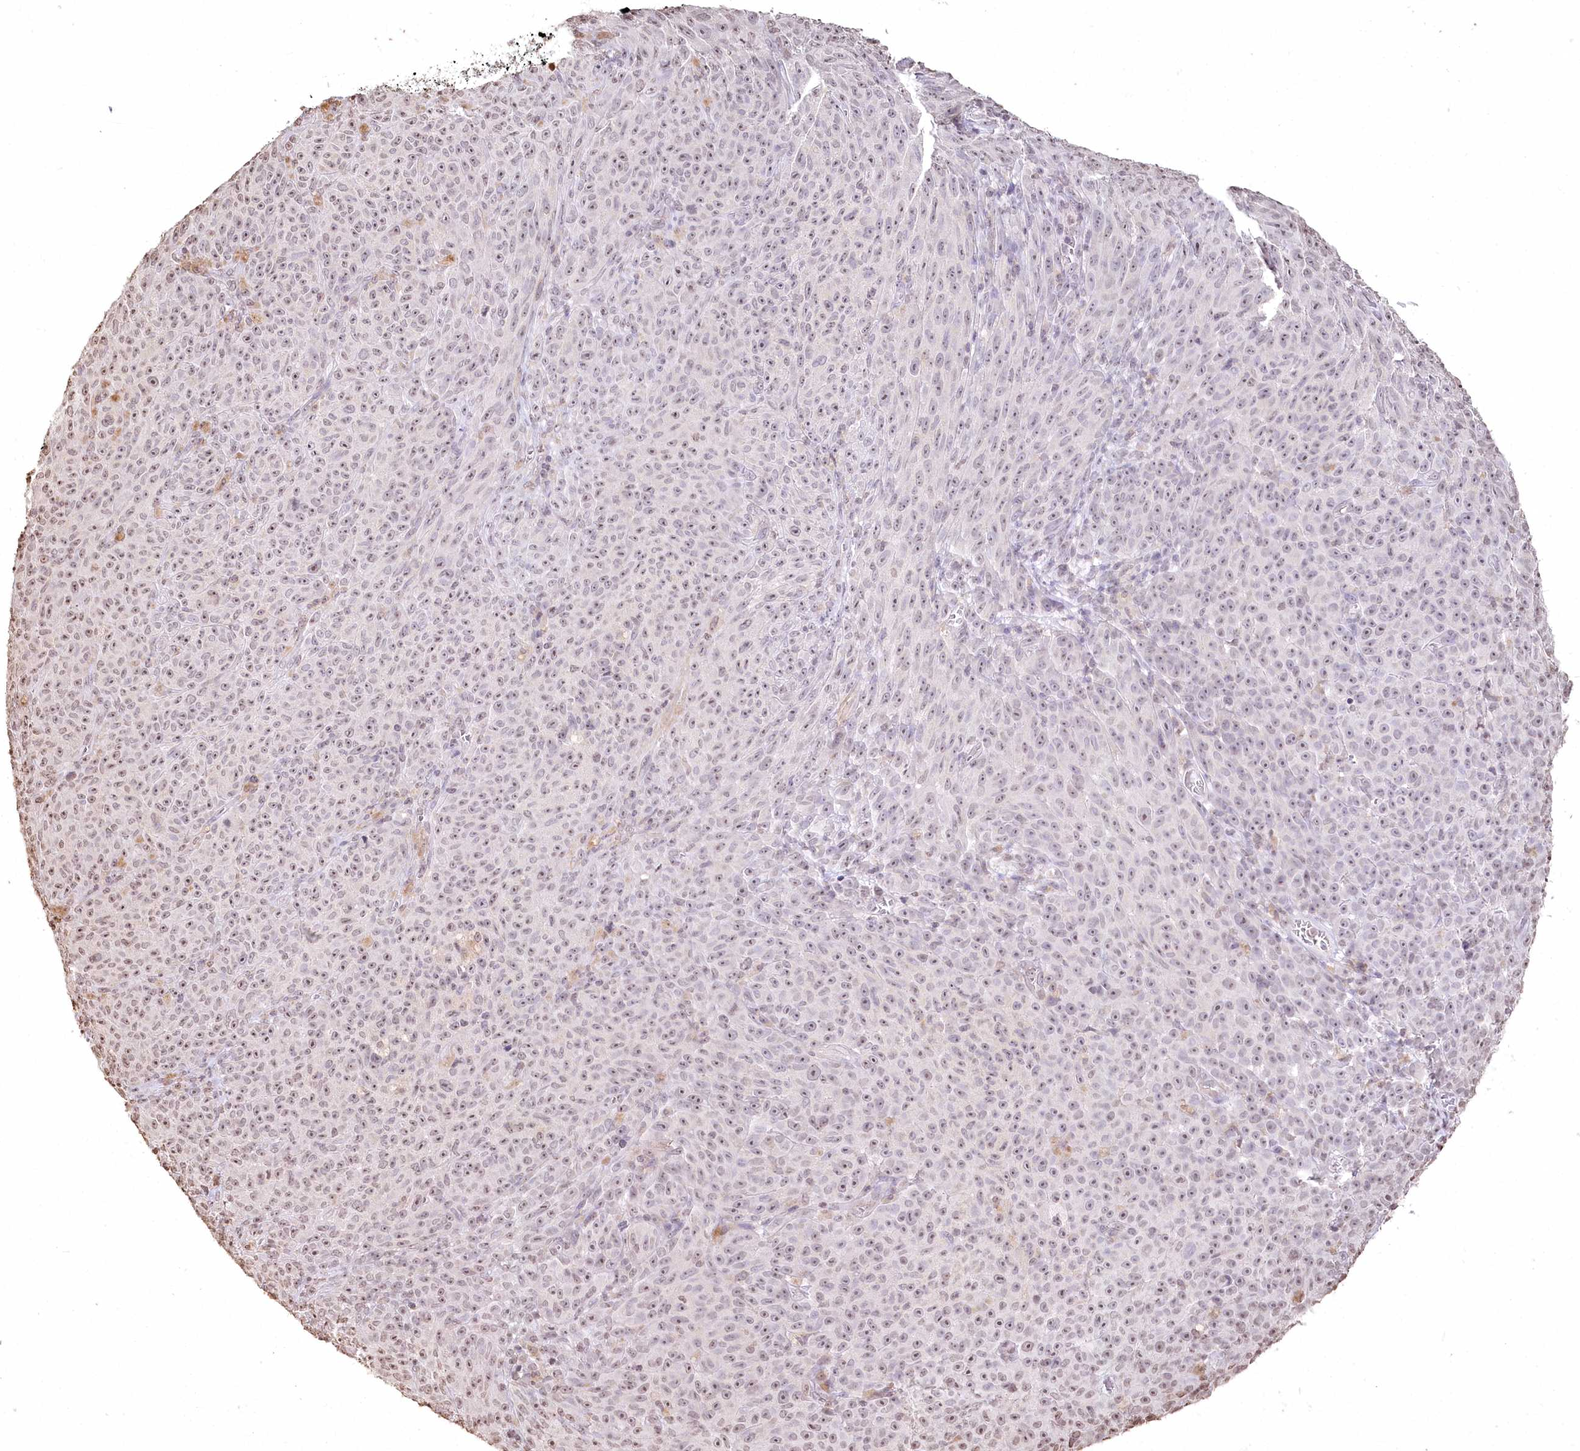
{"staining": {"intensity": "negative", "quantity": "none", "location": "none"}, "tissue": "melanoma", "cell_type": "Tumor cells", "image_type": "cancer", "snomed": [{"axis": "morphology", "description": "Malignant melanoma, NOS"}, {"axis": "topography", "description": "Skin"}], "caption": "Immunohistochemical staining of malignant melanoma demonstrates no significant expression in tumor cells.", "gene": "DMXL1", "patient": {"sex": "female", "age": 82}}